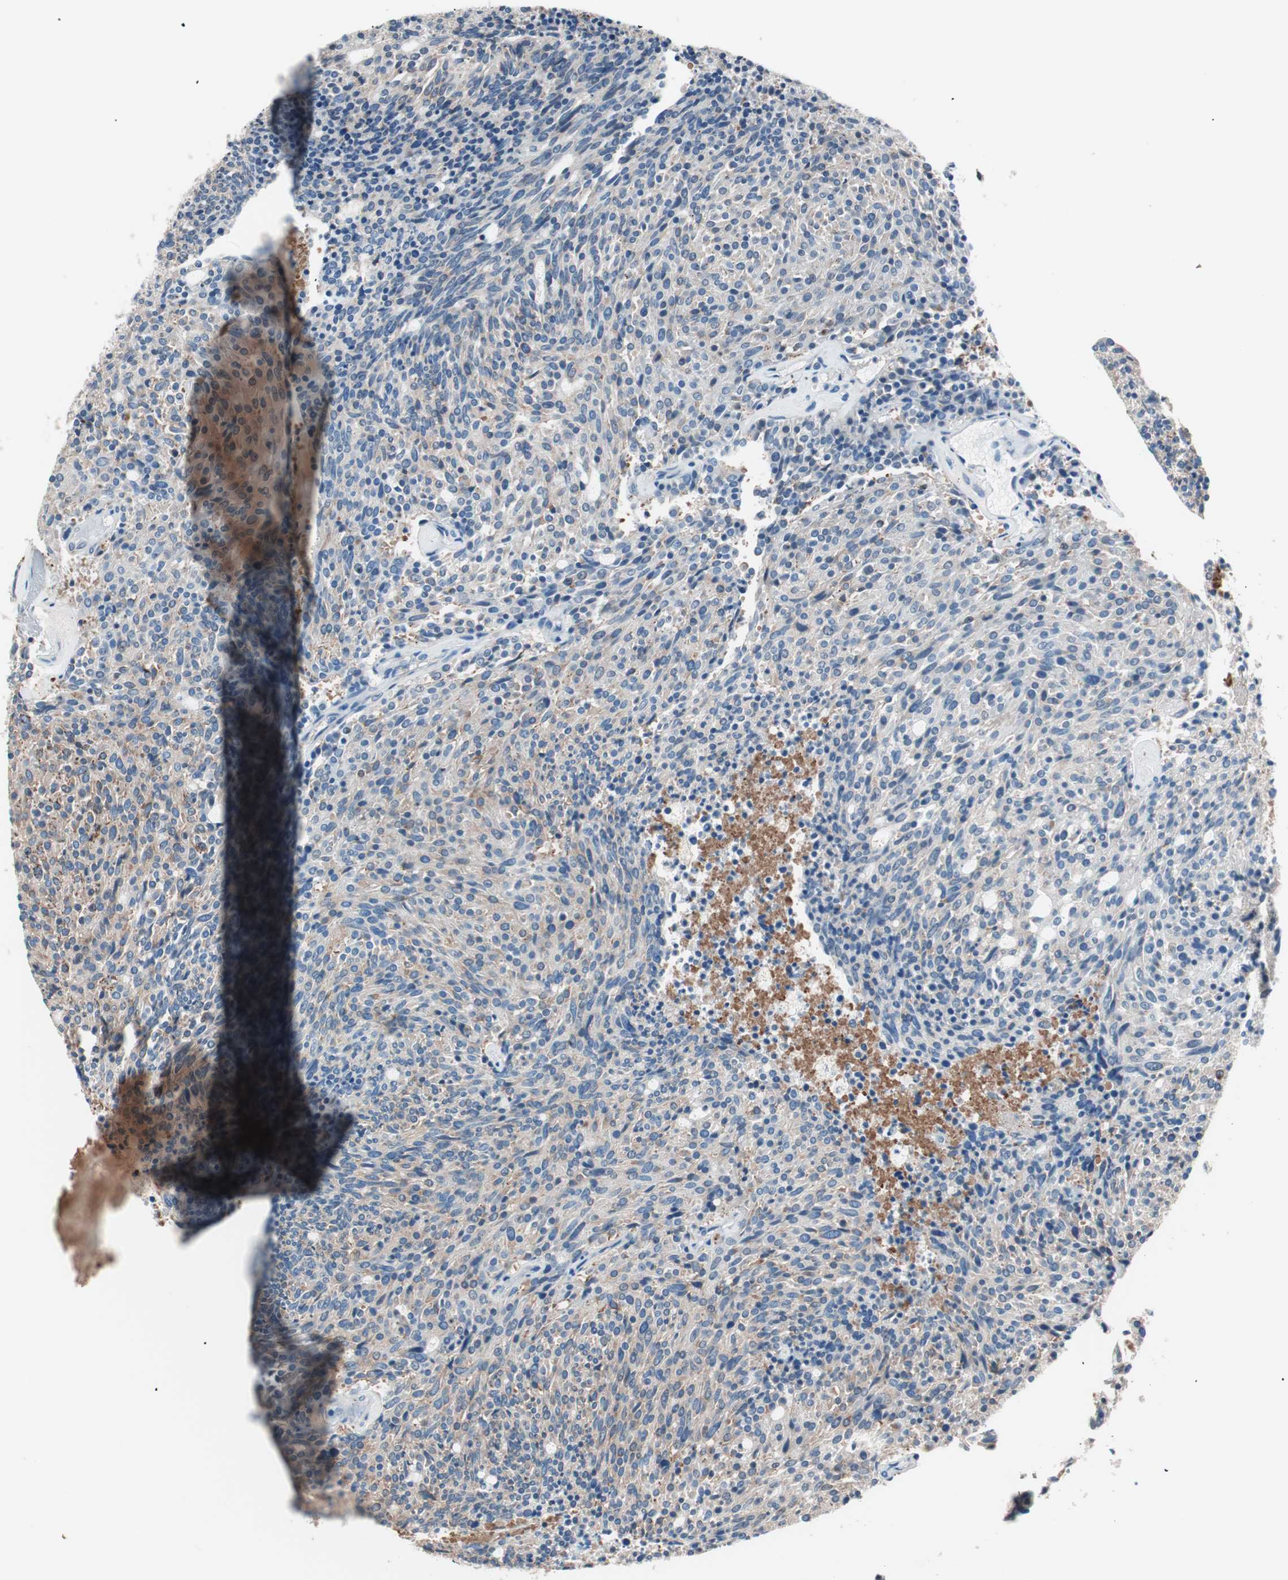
{"staining": {"intensity": "weak", "quantity": "<25%", "location": "cytoplasmic/membranous"}, "tissue": "carcinoid", "cell_type": "Tumor cells", "image_type": "cancer", "snomed": [{"axis": "morphology", "description": "Carcinoid, malignant, NOS"}, {"axis": "topography", "description": "Pancreas"}], "caption": "There is no significant positivity in tumor cells of carcinoid (malignant).", "gene": "RAD54B", "patient": {"sex": "female", "age": 54}}